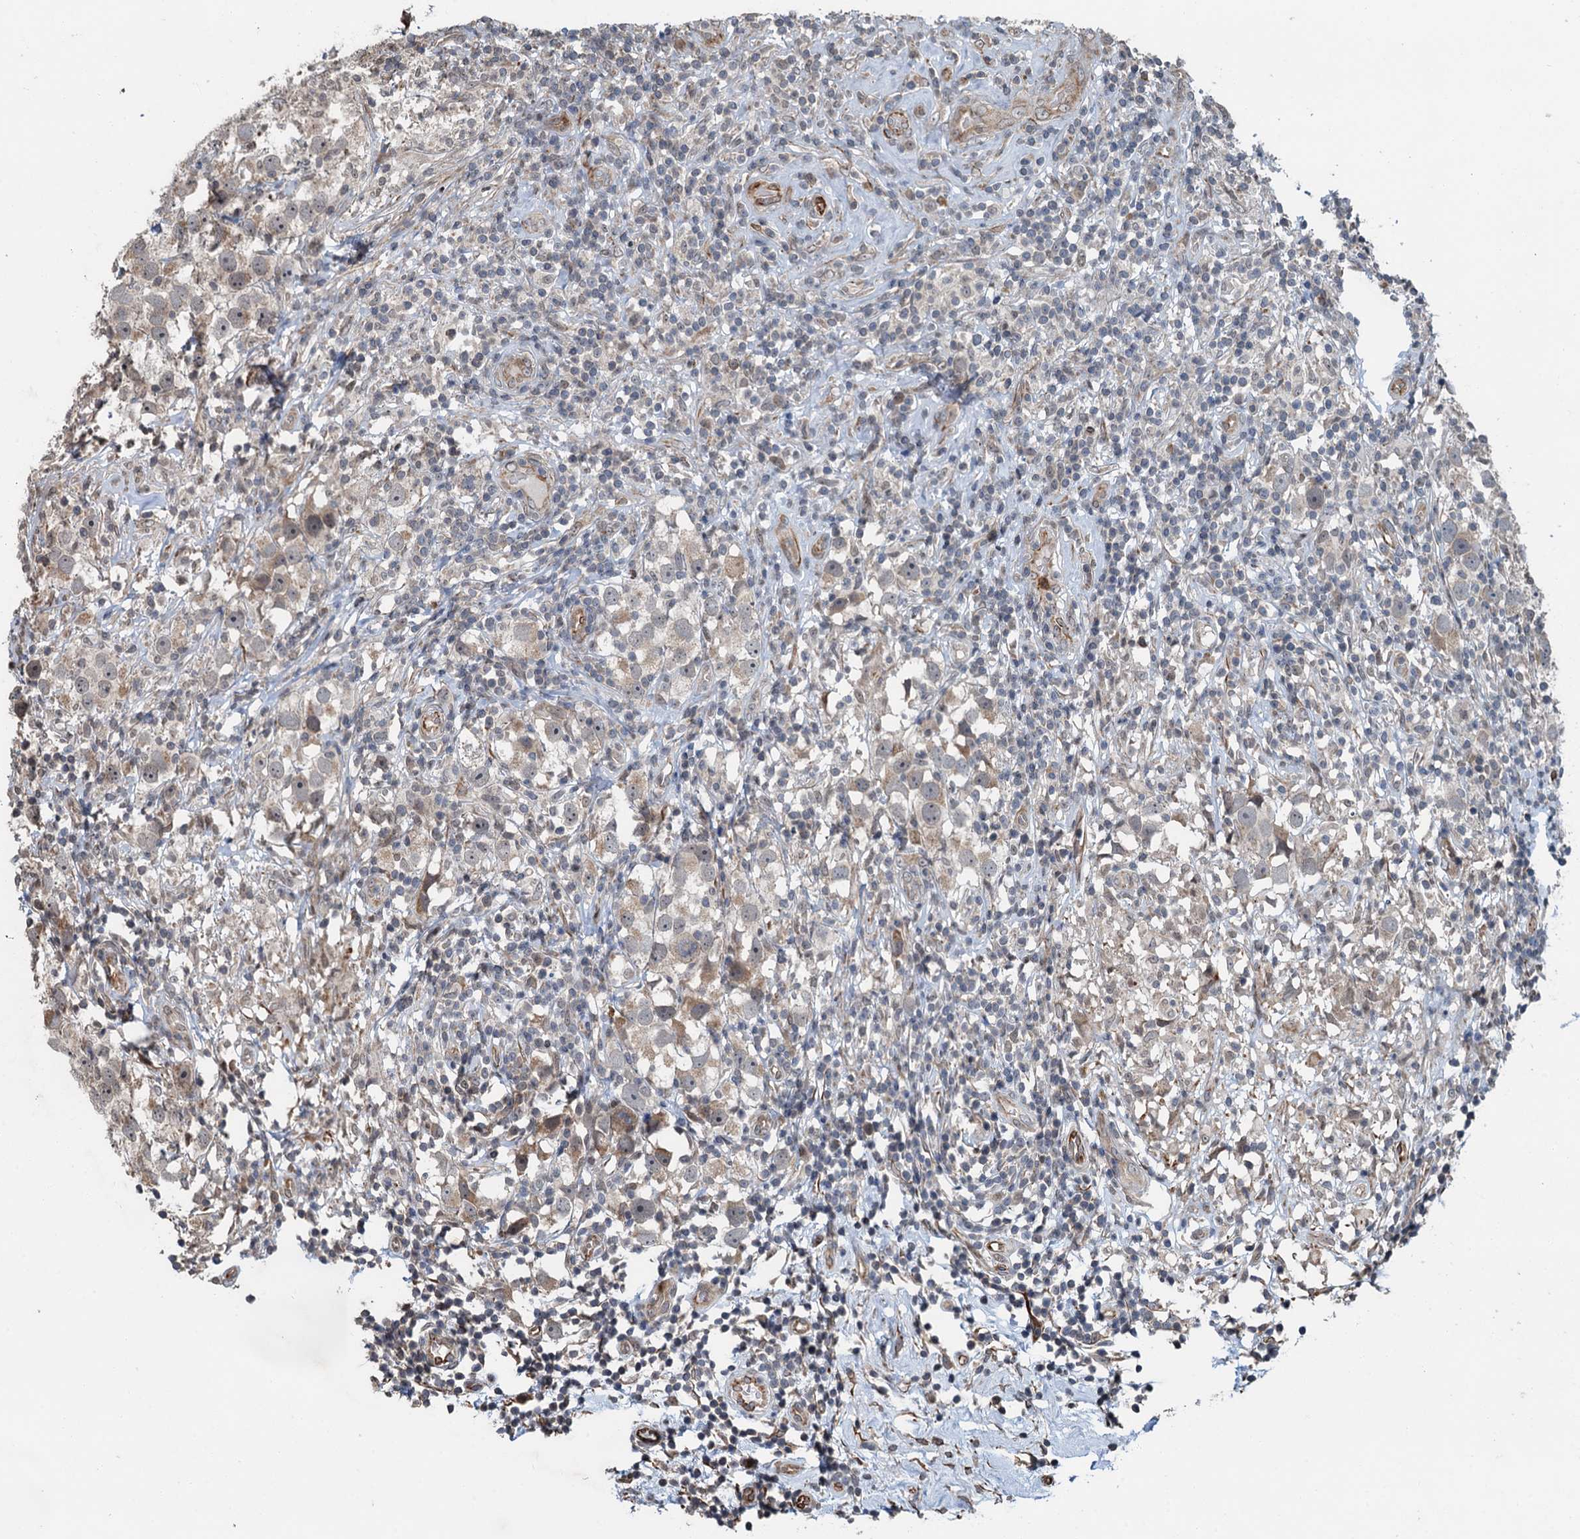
{"staining": {"intensity": "weak", "quantity": "<25%", "location": "cytoplasmic/membranous"}, "tissue": "testis cancer", "cell_type": "Tumor cells", "image_type": "cancer", "snomed": [{"axis": "morphology", "description": "Seminoma, NOS"}, {"axis": "topography", "description": "Testis"}], "caption": "This is an immunohistochemistry (IHC) histopathology image of human testis cancer (seminoma). There is no positivity in tumor cells.", "gene": "WHAMM", "patient": {"sex": "male", "age": 49}}